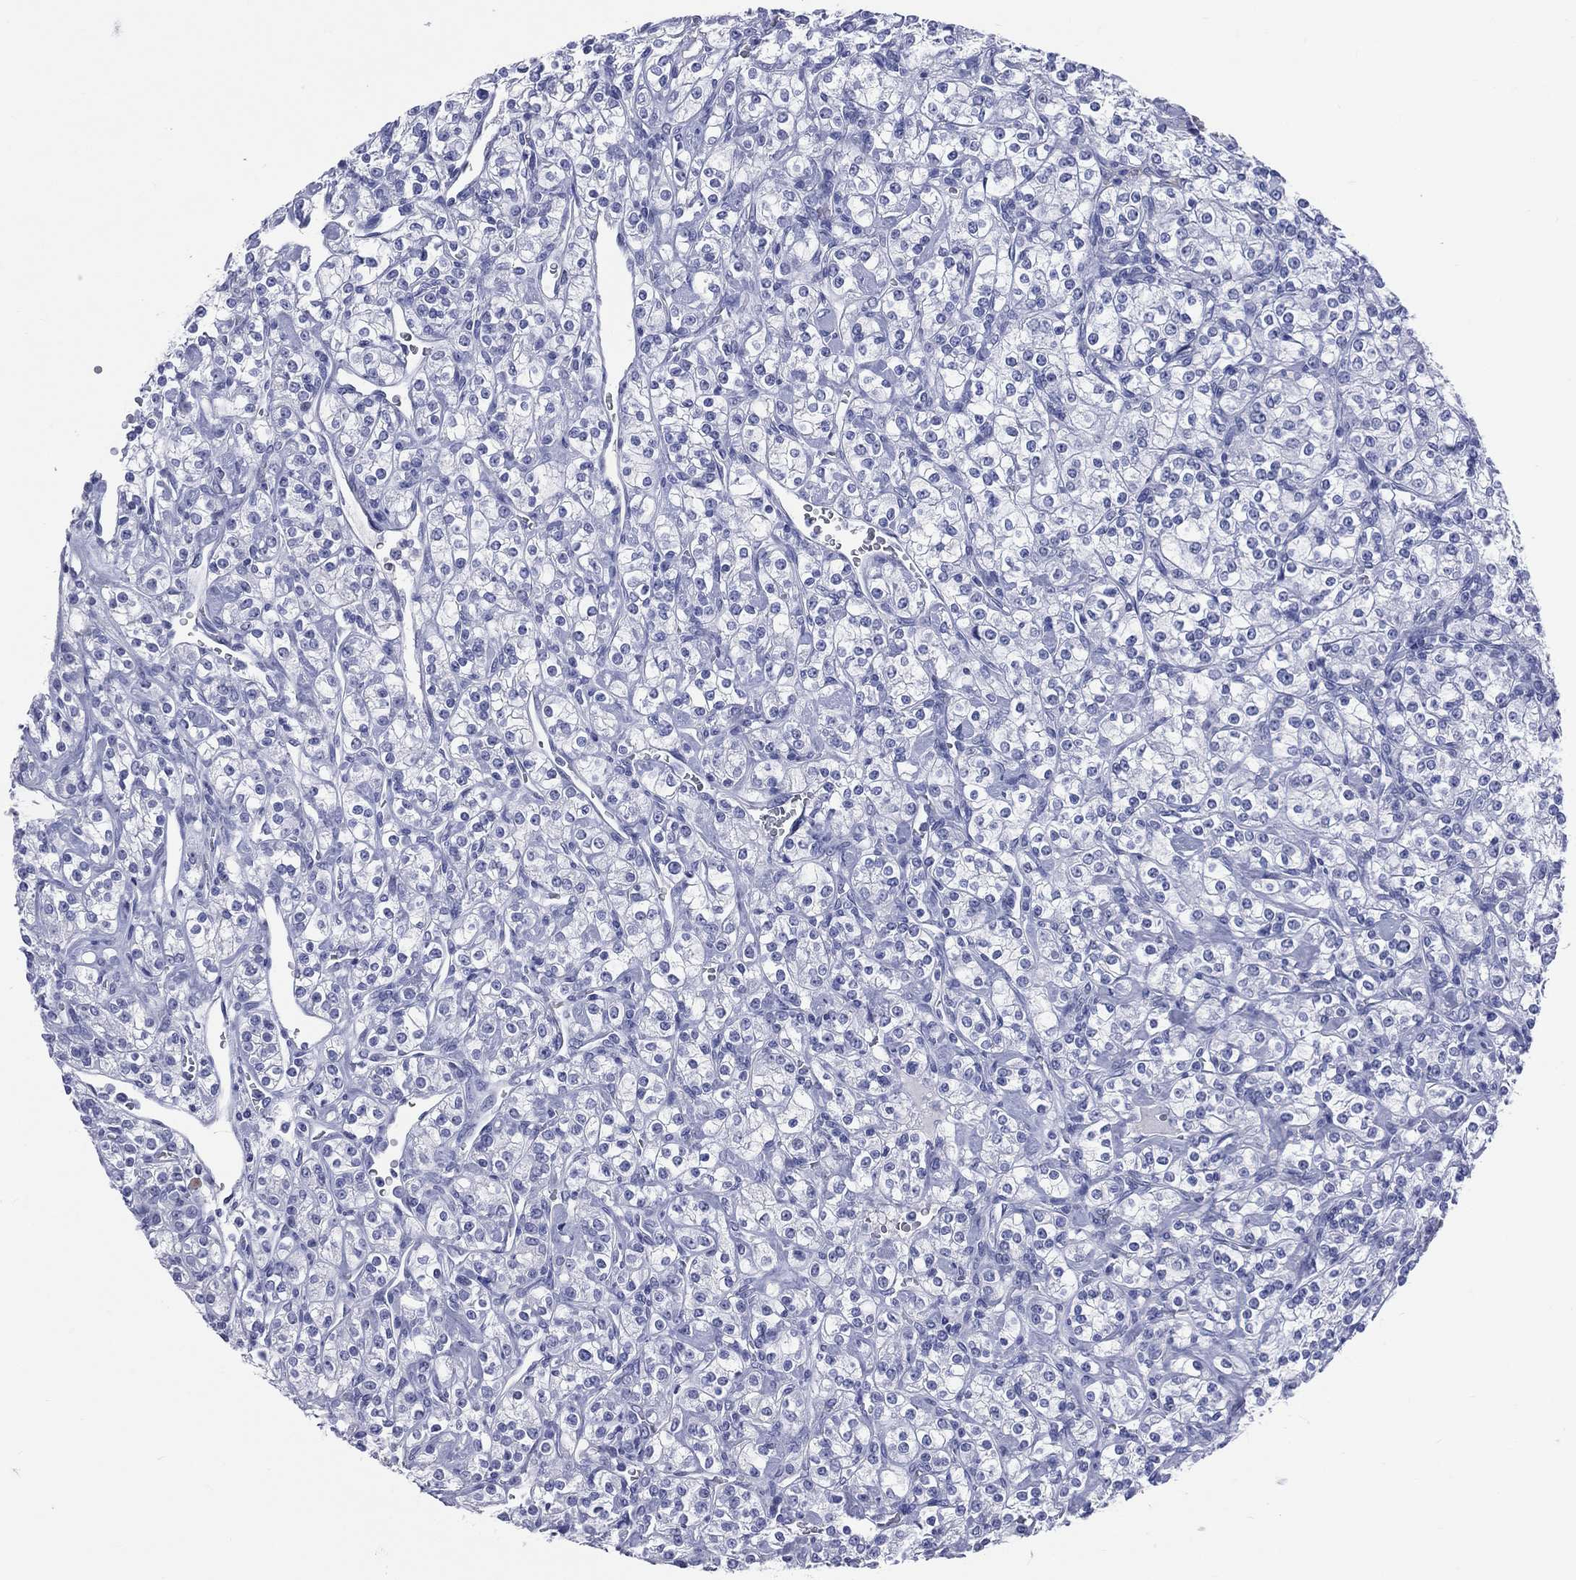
{"staining": {"intensity": "negative", "quantity": "none", "location": "none"}, "tissue": "renal cancer", "cell_type": "Tumor cells", "image_type": "cancer", "snomed": [{"axis": "morphology", "description": "Adenocarcinoma, NOS"}, {"axis": "topography", "description": "Kidney"}], "caption": "The histopathology image exhibits no significant expression in tumor cells of renal adenocarcinoma.", "gene": "CYLC1", "patient": {"sex": "male", "age": 77}}